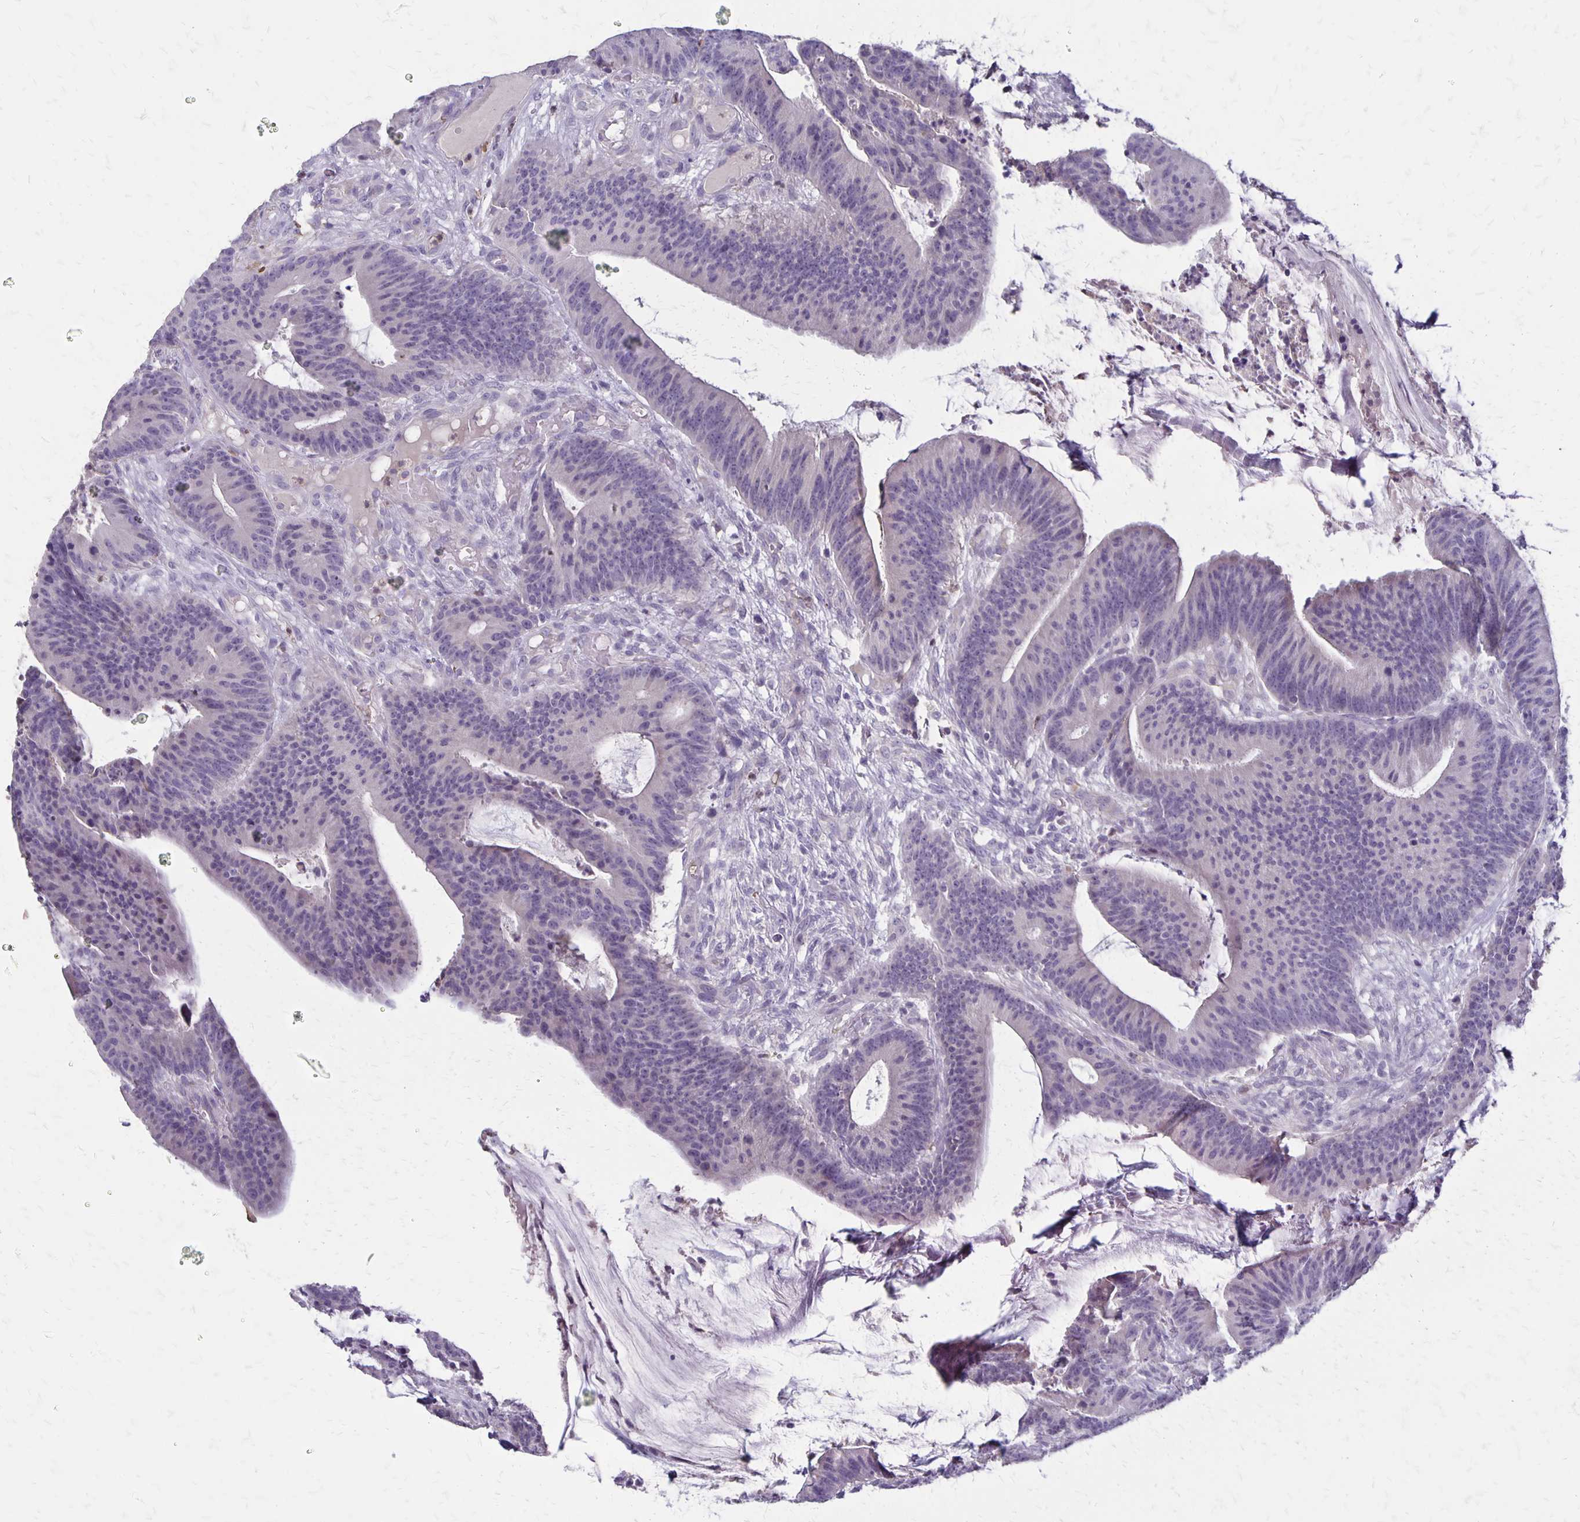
{"staining": {"intensity": "negative", "quantity": "none", "location": "none"}, "tissue": "colorectal cancer", "cell_type": "Tumor cells", "image_type": "cancer", "snomed": [{"axis": "morphology", "description": "Adenocarcinoma, NOS"}, {"axis": "topography", "description": "Colon"}], "caption": "Colorectal adenocarcinoma stained for a protein using IHC demonstrates no positivity tumor cells.", "gene": "SEPTIN5", "patient": {"sex": "female", "age": 78}}